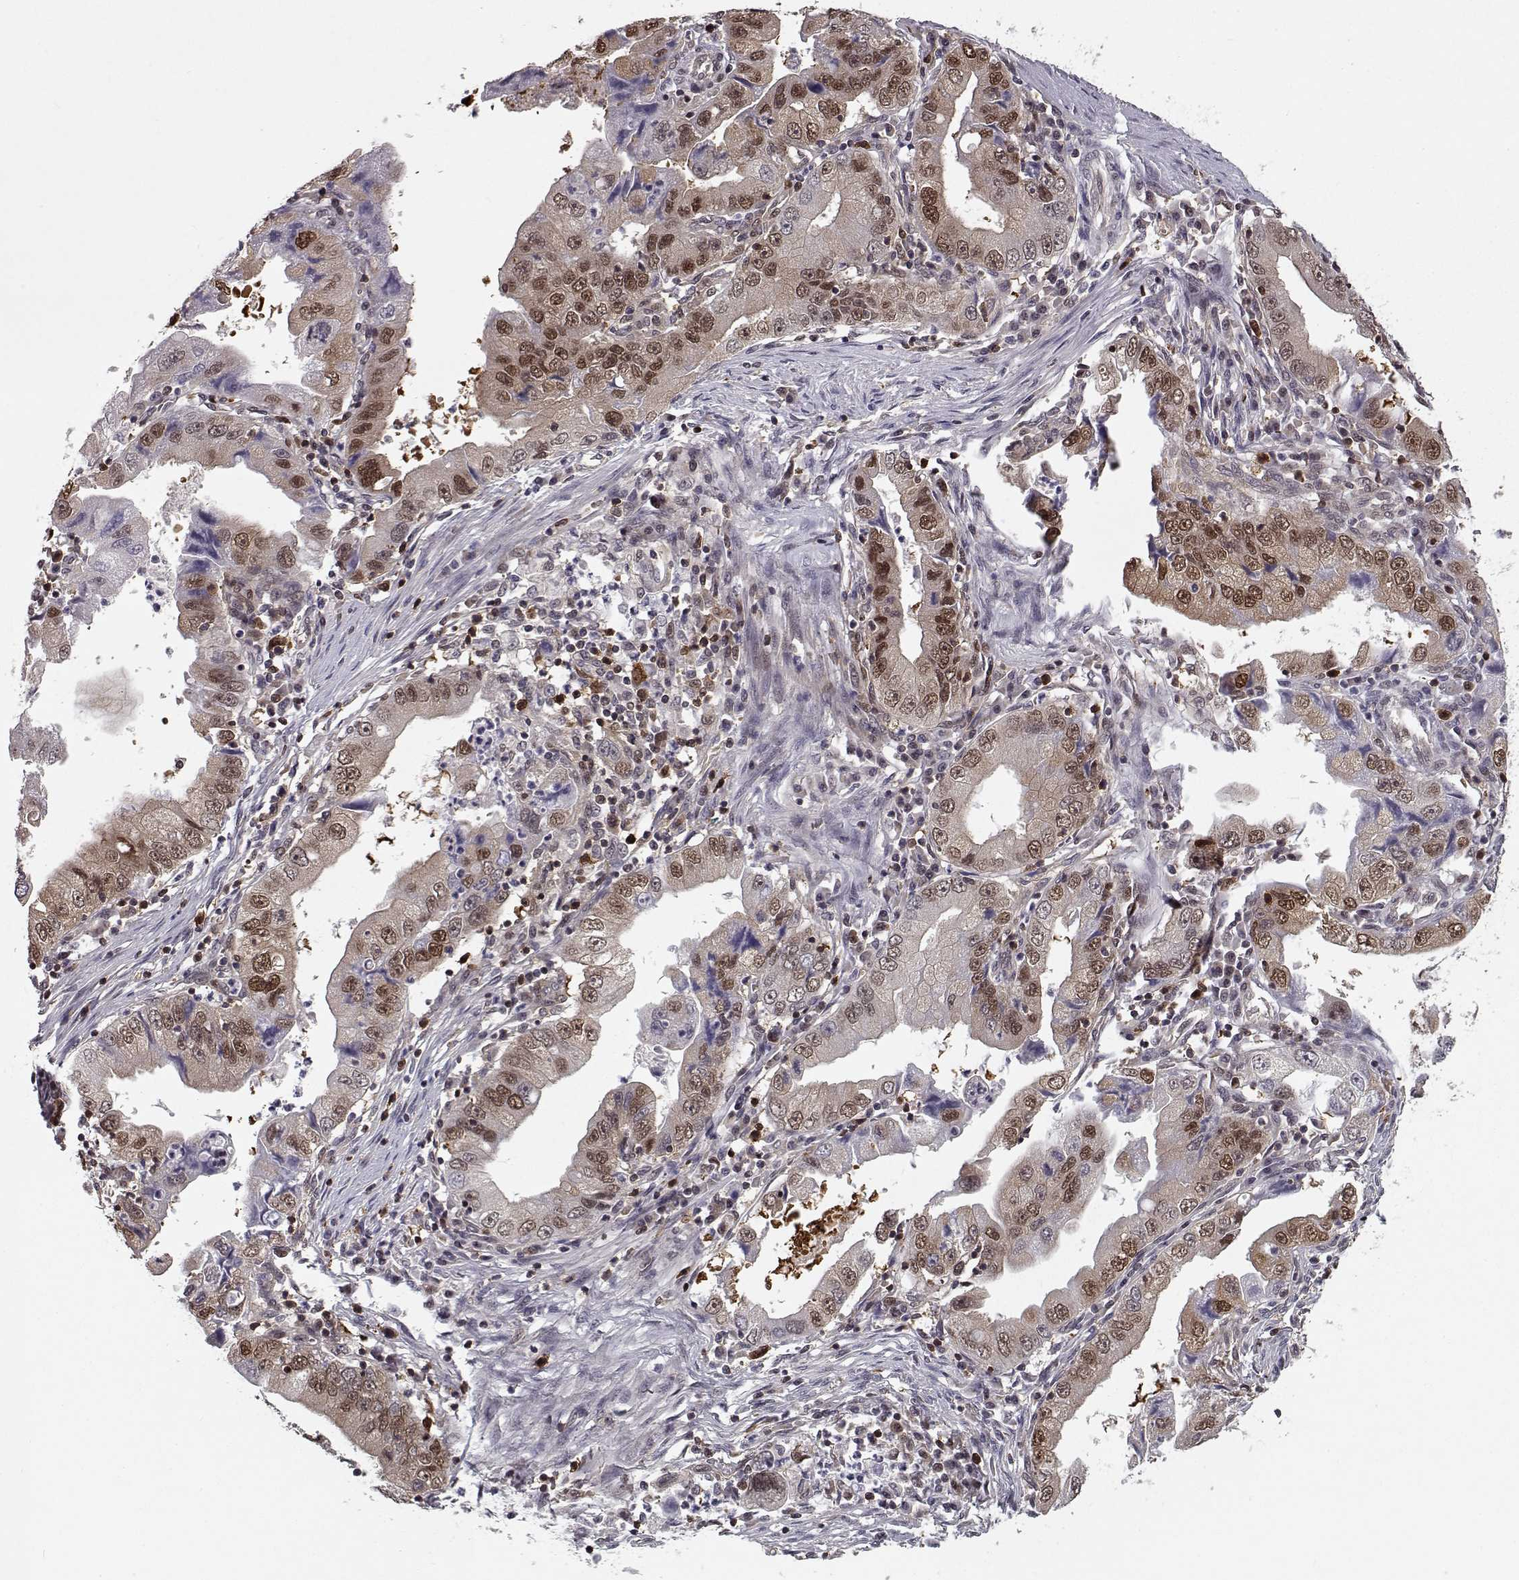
{"staining": {"intensity": "moderate", "quantity": "25%-75%", "location": "cytoplasmic/membranous,nuclear"}, "tissue": "stomach cancer", "cell_type": "Tumor cells", "image_type": "cancer", "snomed": [{"axis": "morphology", "description": "Adenocarcinoma, NOS"}, {"axis": "topography", "description": "Stomach"}], "caption": "Stomach cancer was stained to show a protein in brown. There is medium levels of moderate cytoplasmic/membranous and nuclear positivity in approximately 25%-75% of tumor cells.", "gene": "RANBP1", "patient": {"sex": "male", "age": 76}}